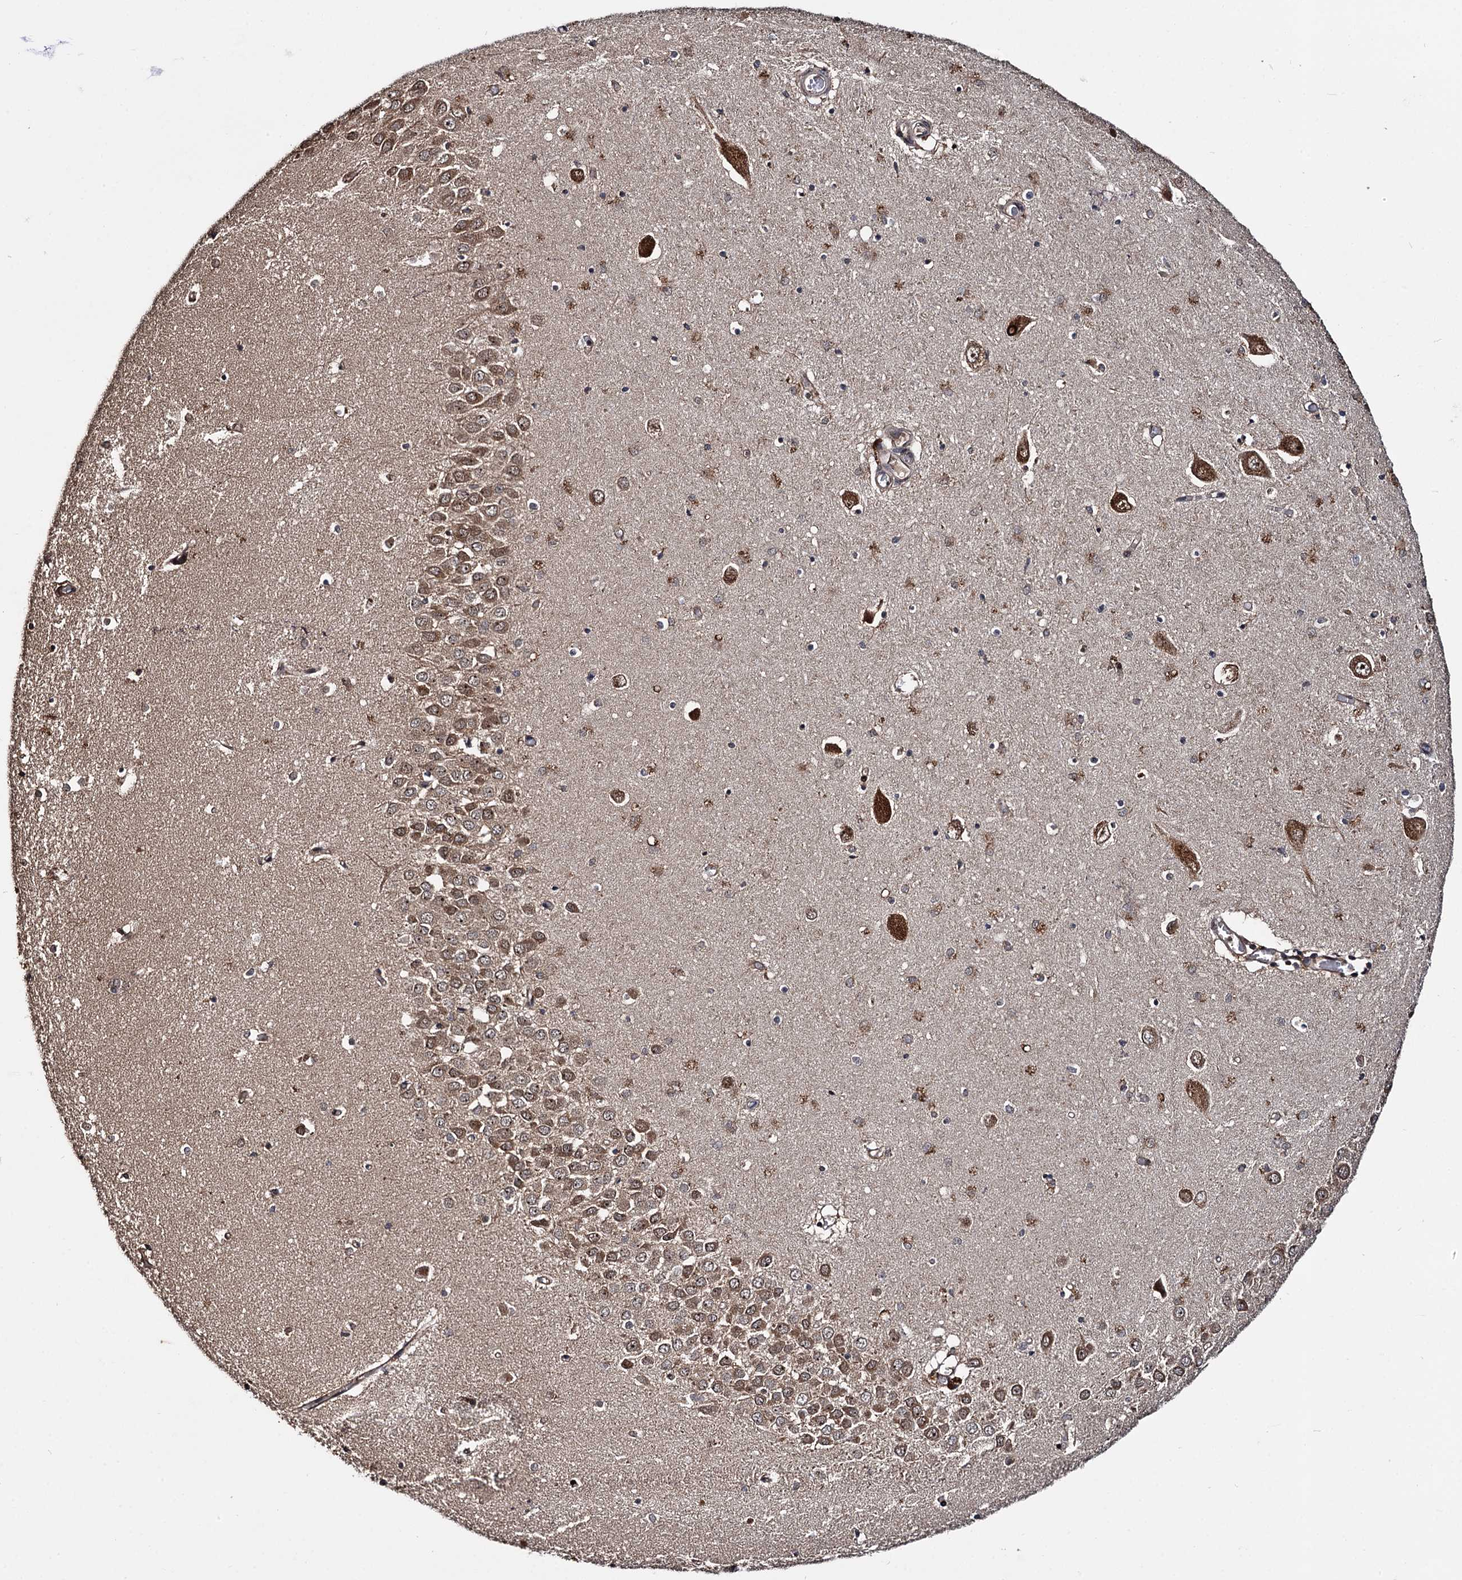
{"staining": {"intensity": "weak", "quantity": "25%-75%", "location": "cytoplasmic/membranous"}, "tissue": "hippocampus", "cell_type": "Glial cells", "image_type": "normal", "snomed": [{"axis": "morphology", "description": "Normal tissue, NOS"}, {"axis": "topography", "description": "Hippocampus"}], "caption": "Protein analysis of benign hippocampus displays weak cytoplasmic/membranous positivity in approximately 25%-75% of glial cells.", "gene": "CEP192", "patient": {"sex": "male", "age": 70}}